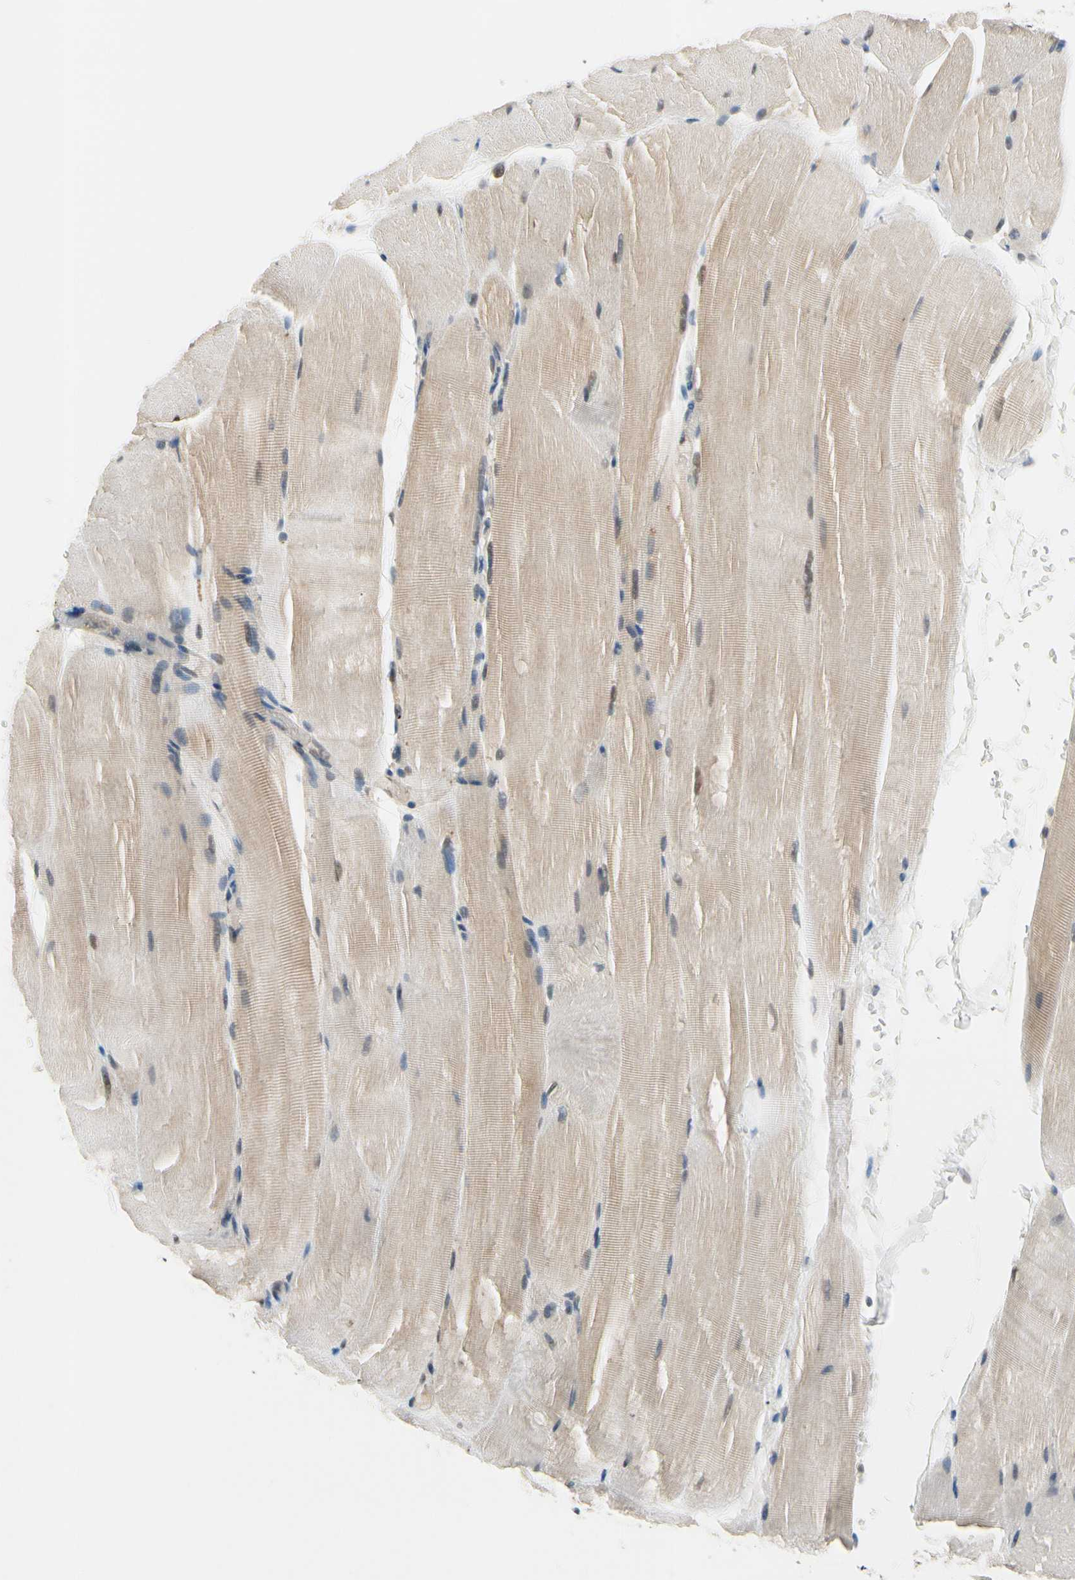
{"staining": {"intensity": "weak", "quantity": "25%-75%", "location": "cytoplasmic/membranous,nuclear"}, "tissue": "skeletal muscle", "cell_type": "Myocytes", "image_type": "normal", "snomed": [{"axis": "morphology", "description": "Normal tissue, NOS"}, {"axis": "topography", "description": "Skeletal muscle"}, {"axis": "topography", "description": "Parathyroid gland"}], "caption": "Protein expression analysis of benign skeletal muscle demonstrates weak cytoplasmic/membranous,nuclear expression in approximately 25%-75% of myocytes.", "gene": "TAF12", "patient": {"sex": "female", "age": 37}}